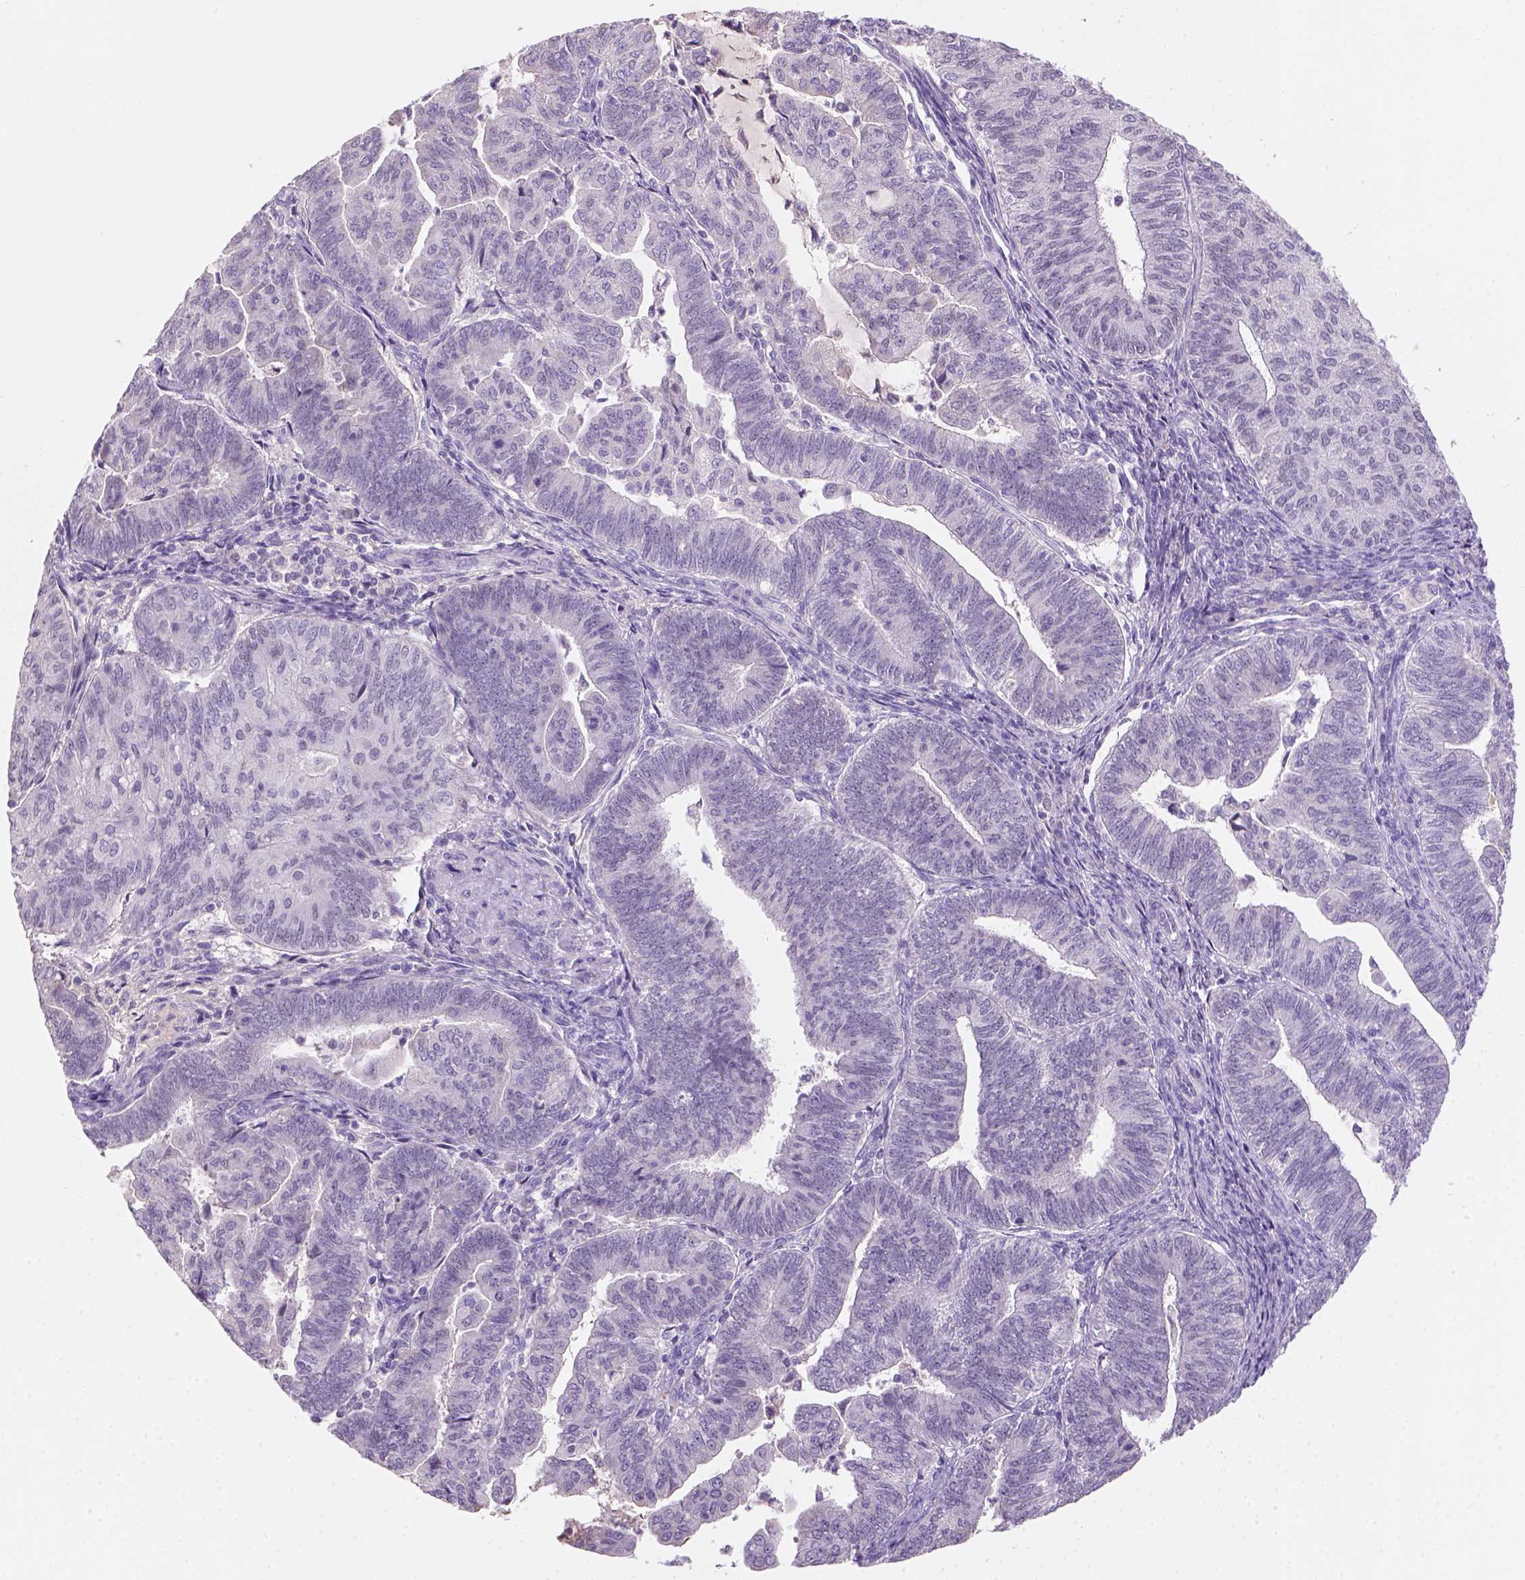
{"staining": {"intensity": "negative", "quantity": "none", "location": "none"}, "tissue": "endometrial cancer", "cell_type": "Tumor cells", "image_type": "cancer", "snomed": [{"axis": "morphology", "description": "Adenocarcinoma, NOS"}, {"axis": "topography", "description": "Endometrium"}], "caption": "High power microscopy photomicrograph of an immunohistochemistry micrograph of endometrial adenocarcinoma, revealing no significant positivity in tumor cells.", "gene": "ZMAT4", "patient": {"sex": "female", "age": 82}}